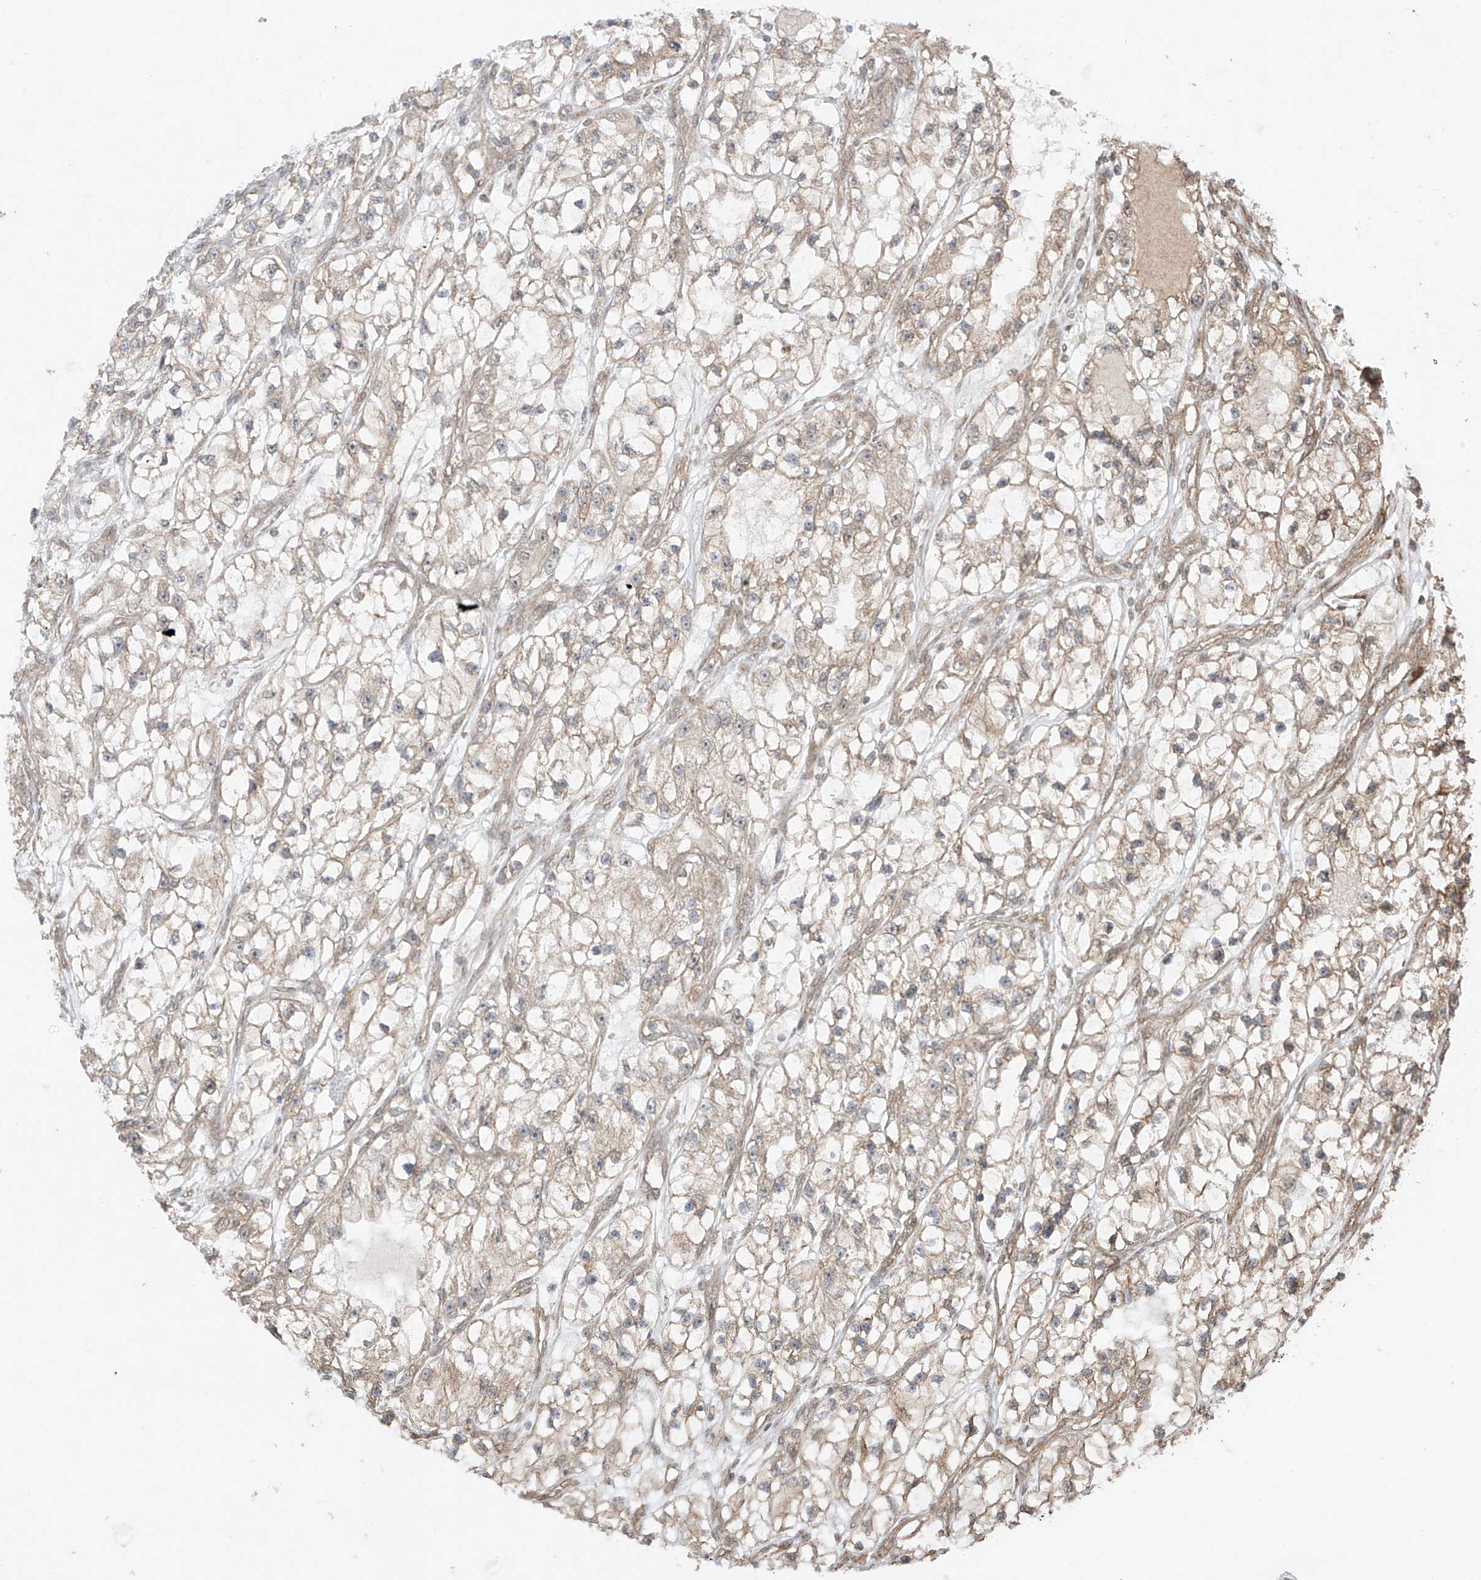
{"staining": {"intensity": "weak", "quantity": ">75%", "location": "cytoplasmic/membranous"}, "tissue": "renal cancer", "cell_type": "Tumor cells", "image_type": "cancer", "snomed": [{"axis": "morphology", "description": "Adenocarcinoma, NOS"}, {"axis": "topography", "description": "Kidney"}], "caption": "Protein expression analysis of adenocarcinoma (renal) displays weak cytoplasmic/membranous expression in approximately >75% of tumor cells.", "gene": "ABCD1", "patient": {"sex": "female", "age": 57}}